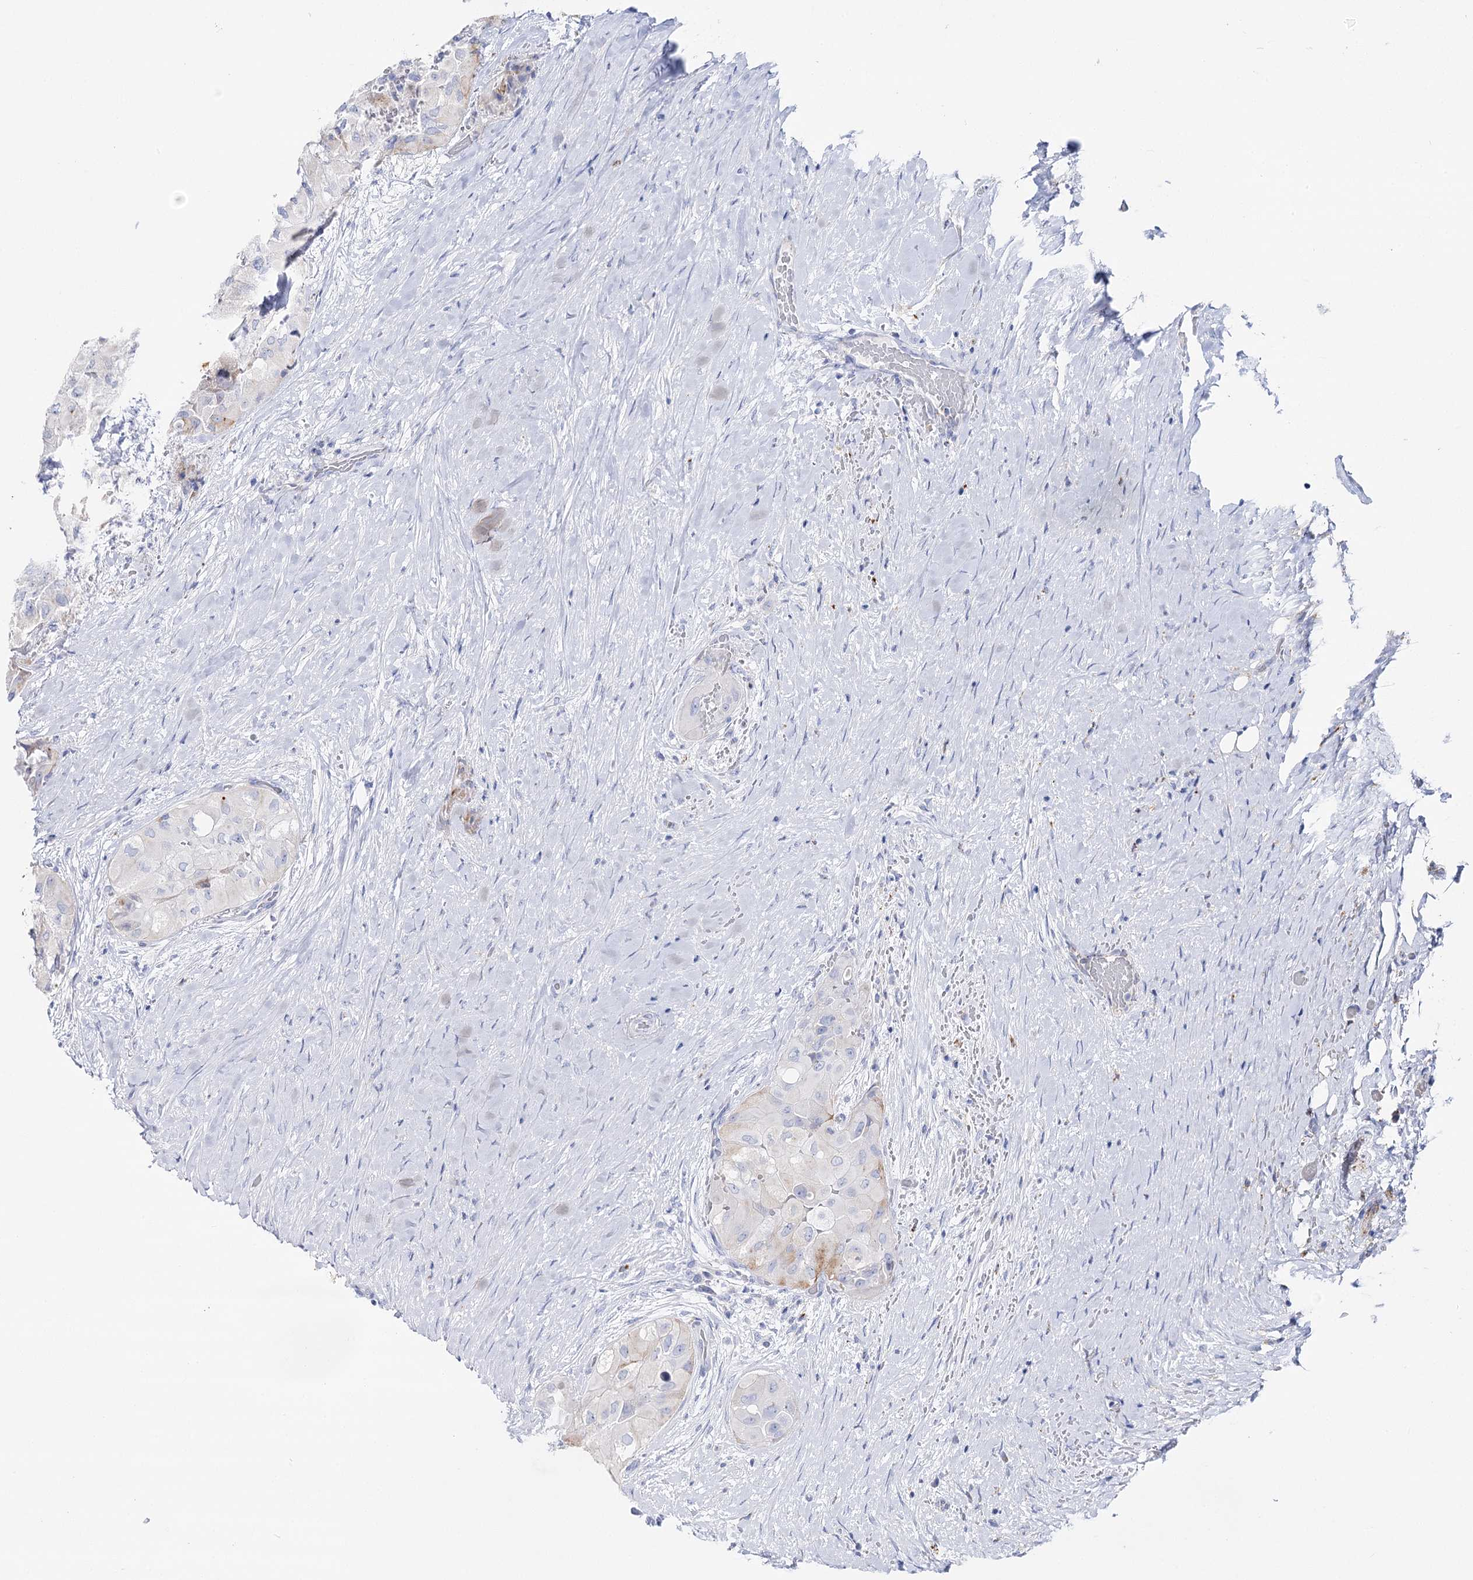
{"staining": {"intensity": "negative", "quantity": "none", "location": "none"}, "tissue": "thyroid cancer", "cell_type": "Tumor cells", "image_type": "cancer", "snomed": [{"axis": "morphology", "description": "Papillary adenocarcinoma, NOS"}, {"axis": "topography", "description": "Thyroid gland"}], "caption": "IHC image of neoplastic tissue: papillary adenocarcinoma (thyroid) stained with DAB (3,3'-diaminobenzidine) demonstrates no significant protein positivity in tumor cells.", "gene": "SLC3A1", "patient": {"sex": "female", "age": 59}}